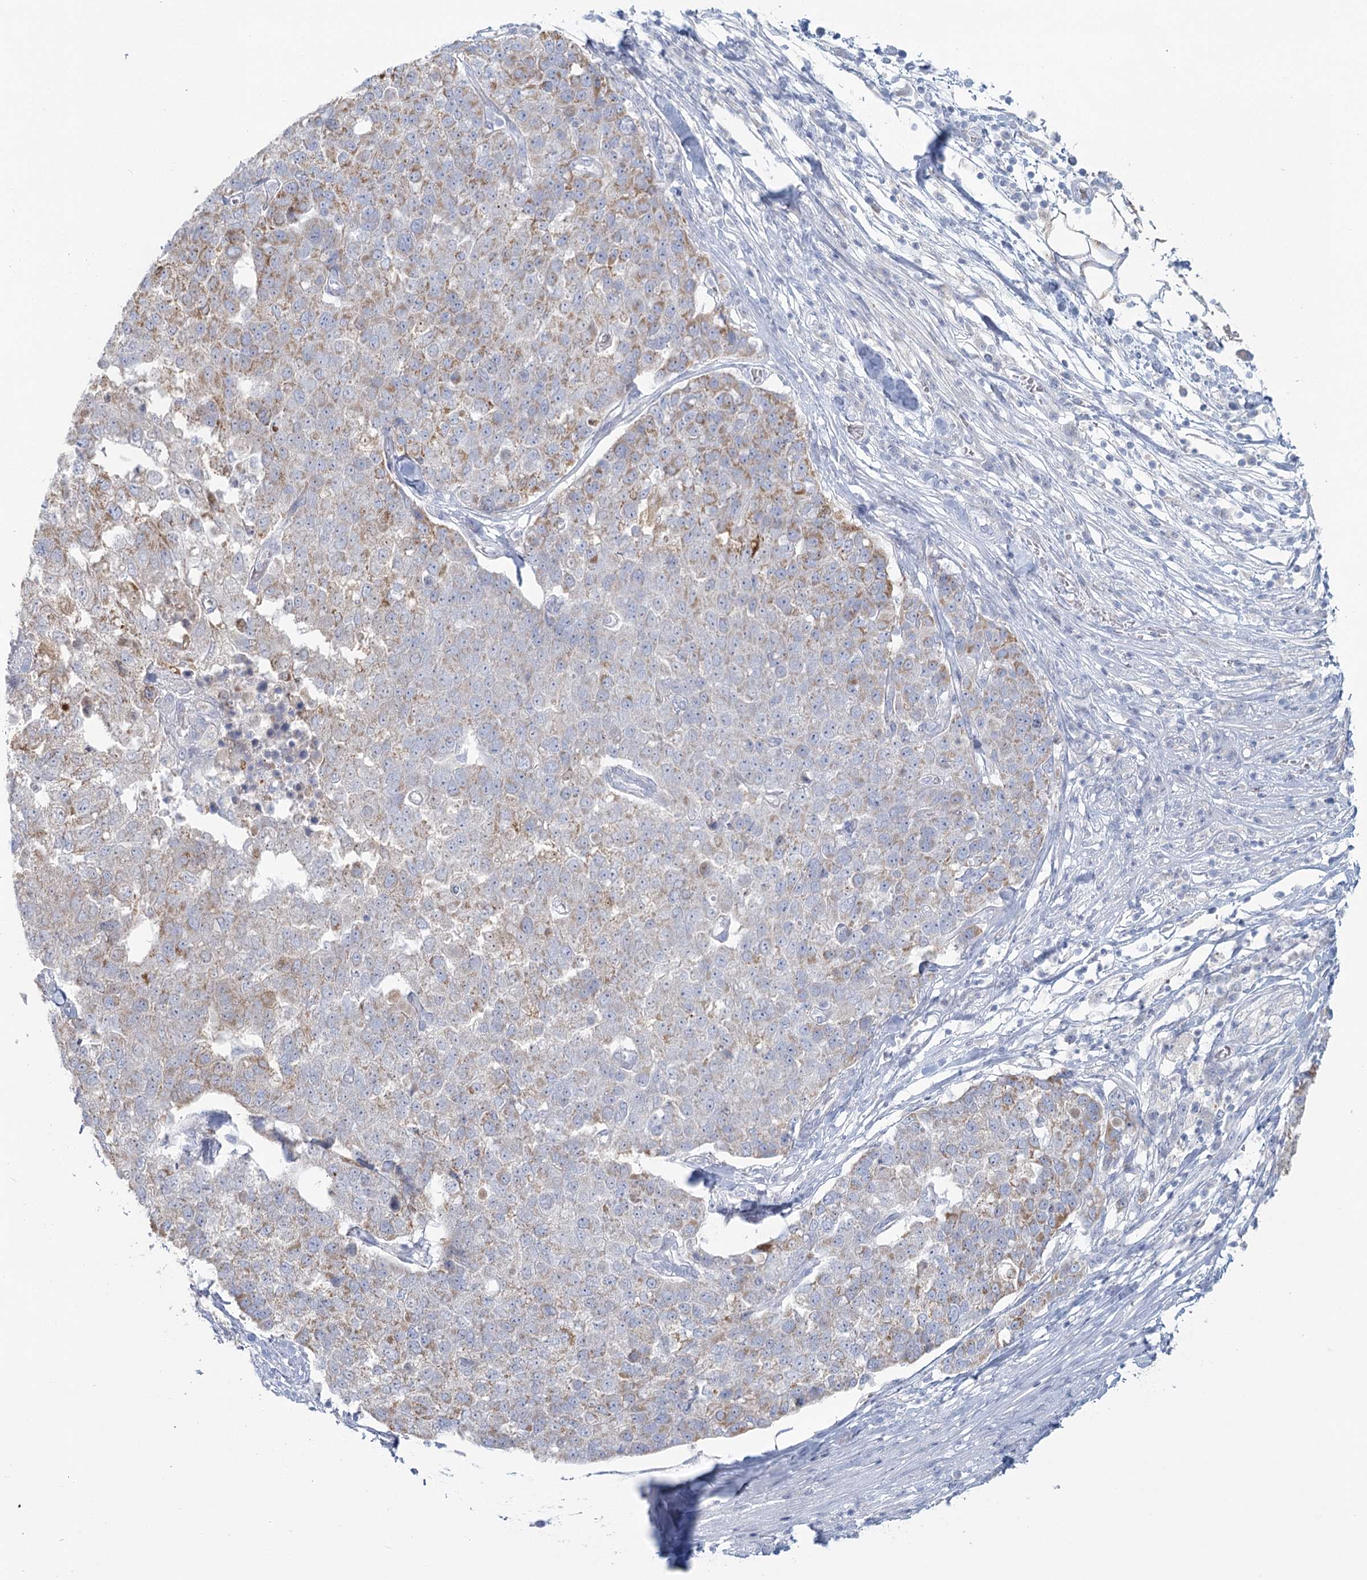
{"staining": {"intensity": "weak", "quantity": "25%-75%", "location": "cytoplasmic/membranous"}, "tissue": "pancreatic cancer", "cell_type": "Tumor cells", "image_type": "cancer", "snomed": [{"axis": "morphology", "description": "Adenocarcinoma, NOS"}, {"axis": "topography", "description": "Pancreas"}], "caption": "Adenocarcinoma (pancreatic) stained for a protein (brown) demonstrates weak cytoplasmic/membranous positive staining in about 25%-75% of tumor cells.", "gene": "BPHL", "patient": {"sex": "female", "age": 61}}